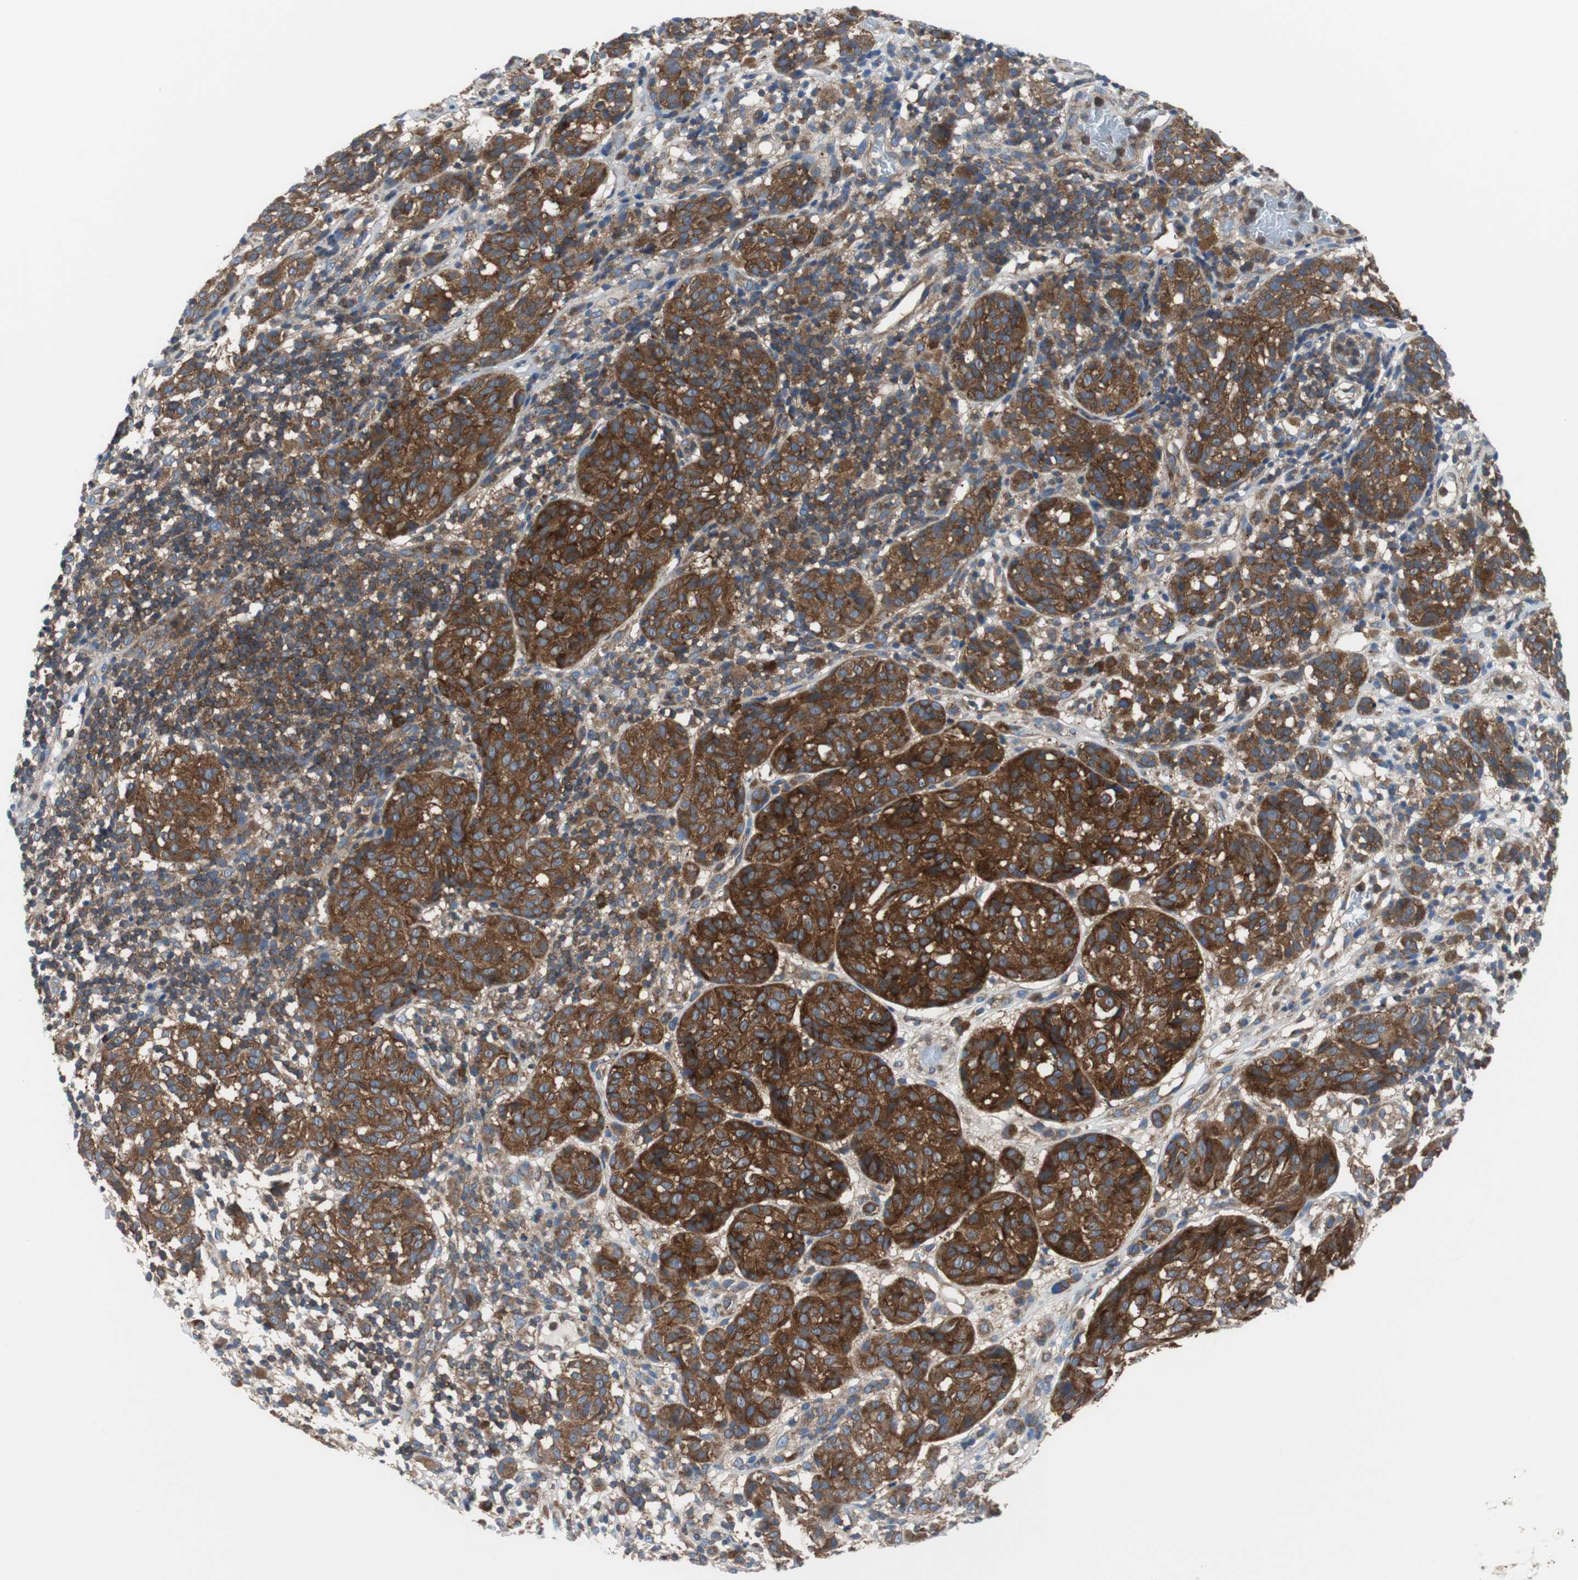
{"staining": {"intensity": "strong", "quantity": ">75%", "location": "cytoplasmic/membranous"}, "tissue": "melanoma", "cell_type": "Tumor cells", "image_type": "cancer", "snomed": [{"axis": "morphology", "description": "Malignant melanoma, NOS"}, {"axis": "topography", "description": "Skin"}], "caption": "Melanoma was stained to show a protein in brown. There is high levels of strong cytoplasmic/membranous staining in about >75% of tumor cells.", "gene": "BRAF", "patient": {"sex": "female", "age": 46}}